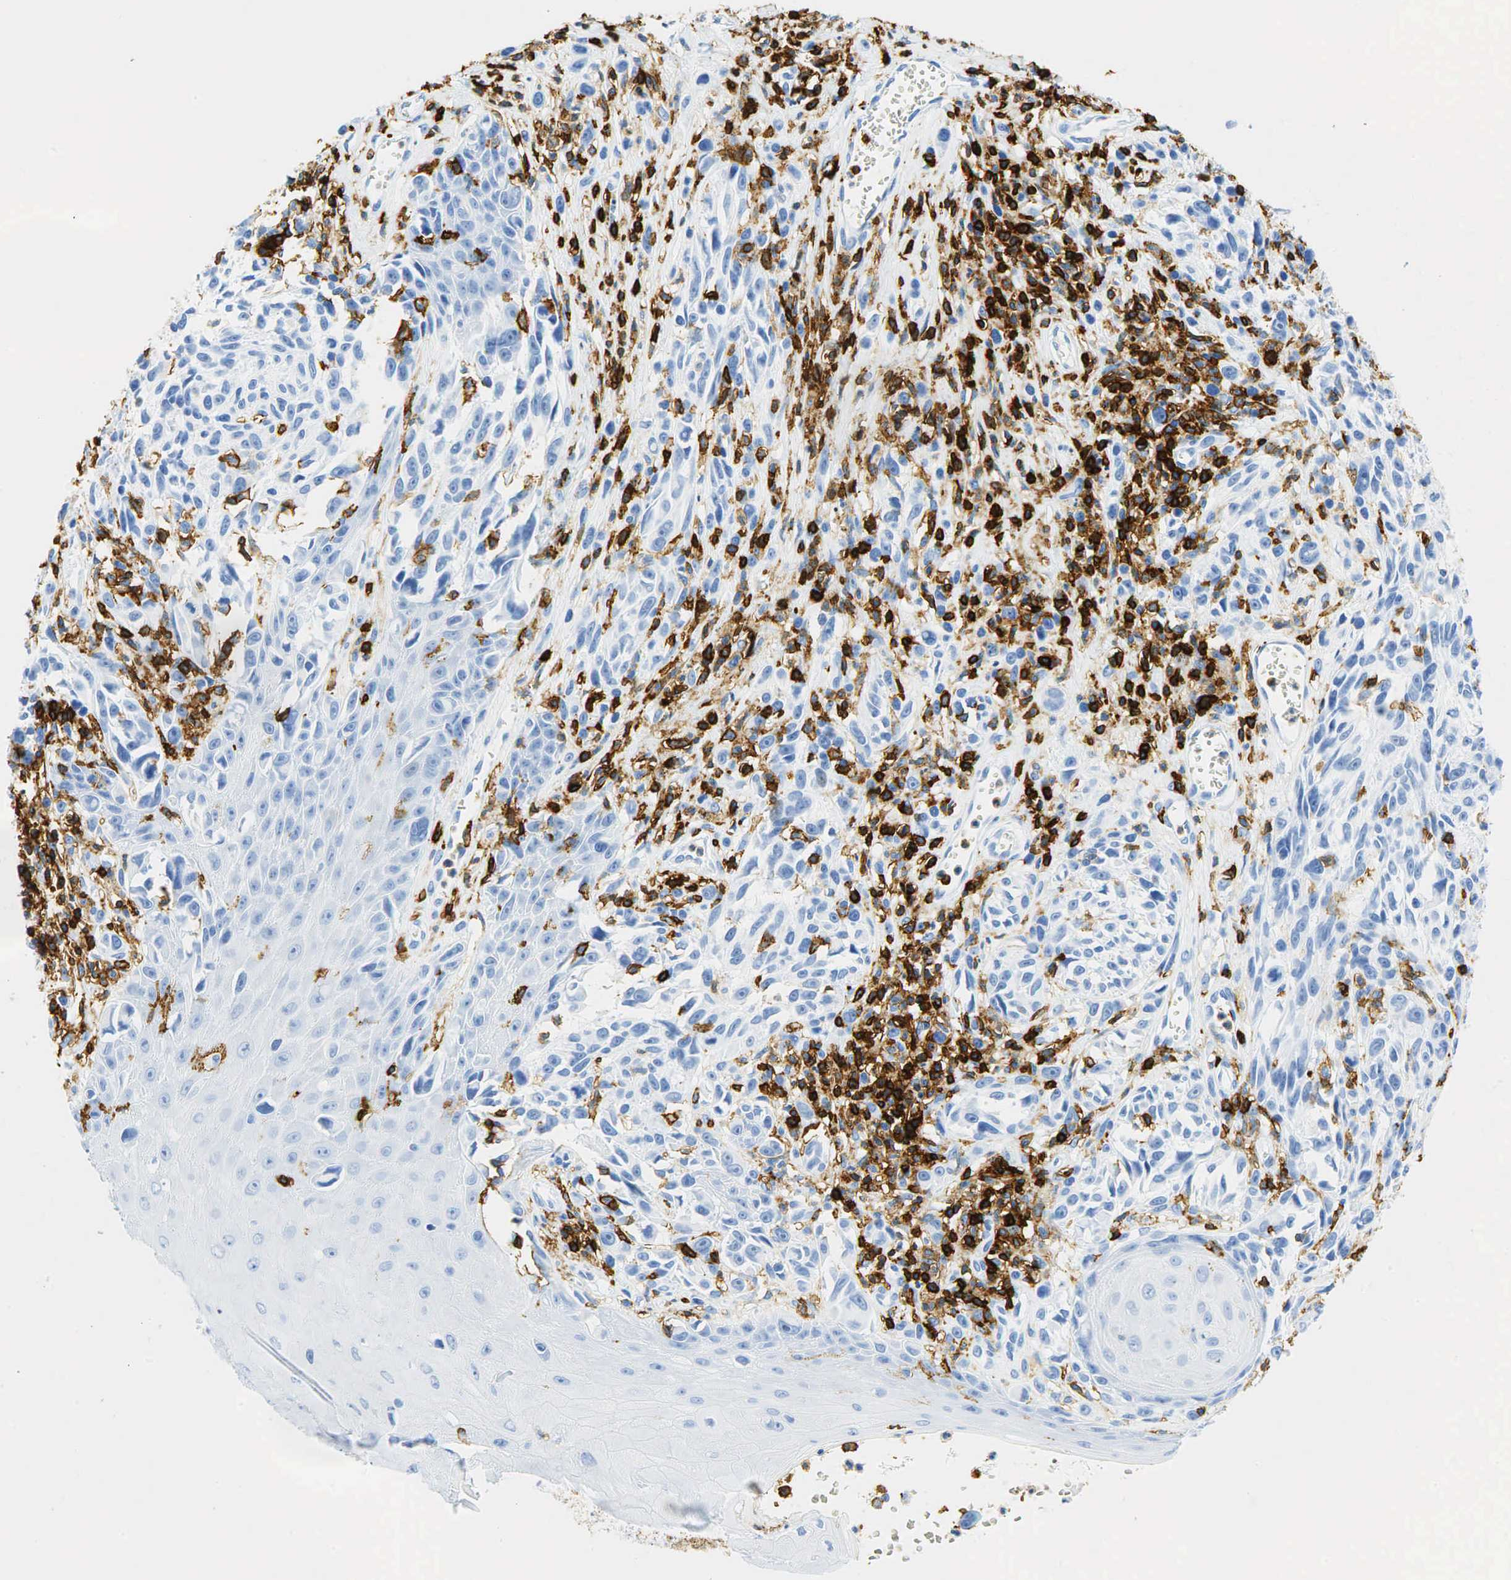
{"staining": {"intensity": "negative", "quantity": "none", "location": "none"}, "tissue": "melanoma", "cell_type": "Tumor cells", "image_type": "cancer", "snomed": [{"axis": "morphology", "description": "Malignant melanoma, NOS"}, {"axis": "topography", "description": "Skin"}], "caption": "Tumor cells are negative for brown protein staining in melanoma.", "gene": "PTPRC", "patient": {"sex": "female", "age": 82}}